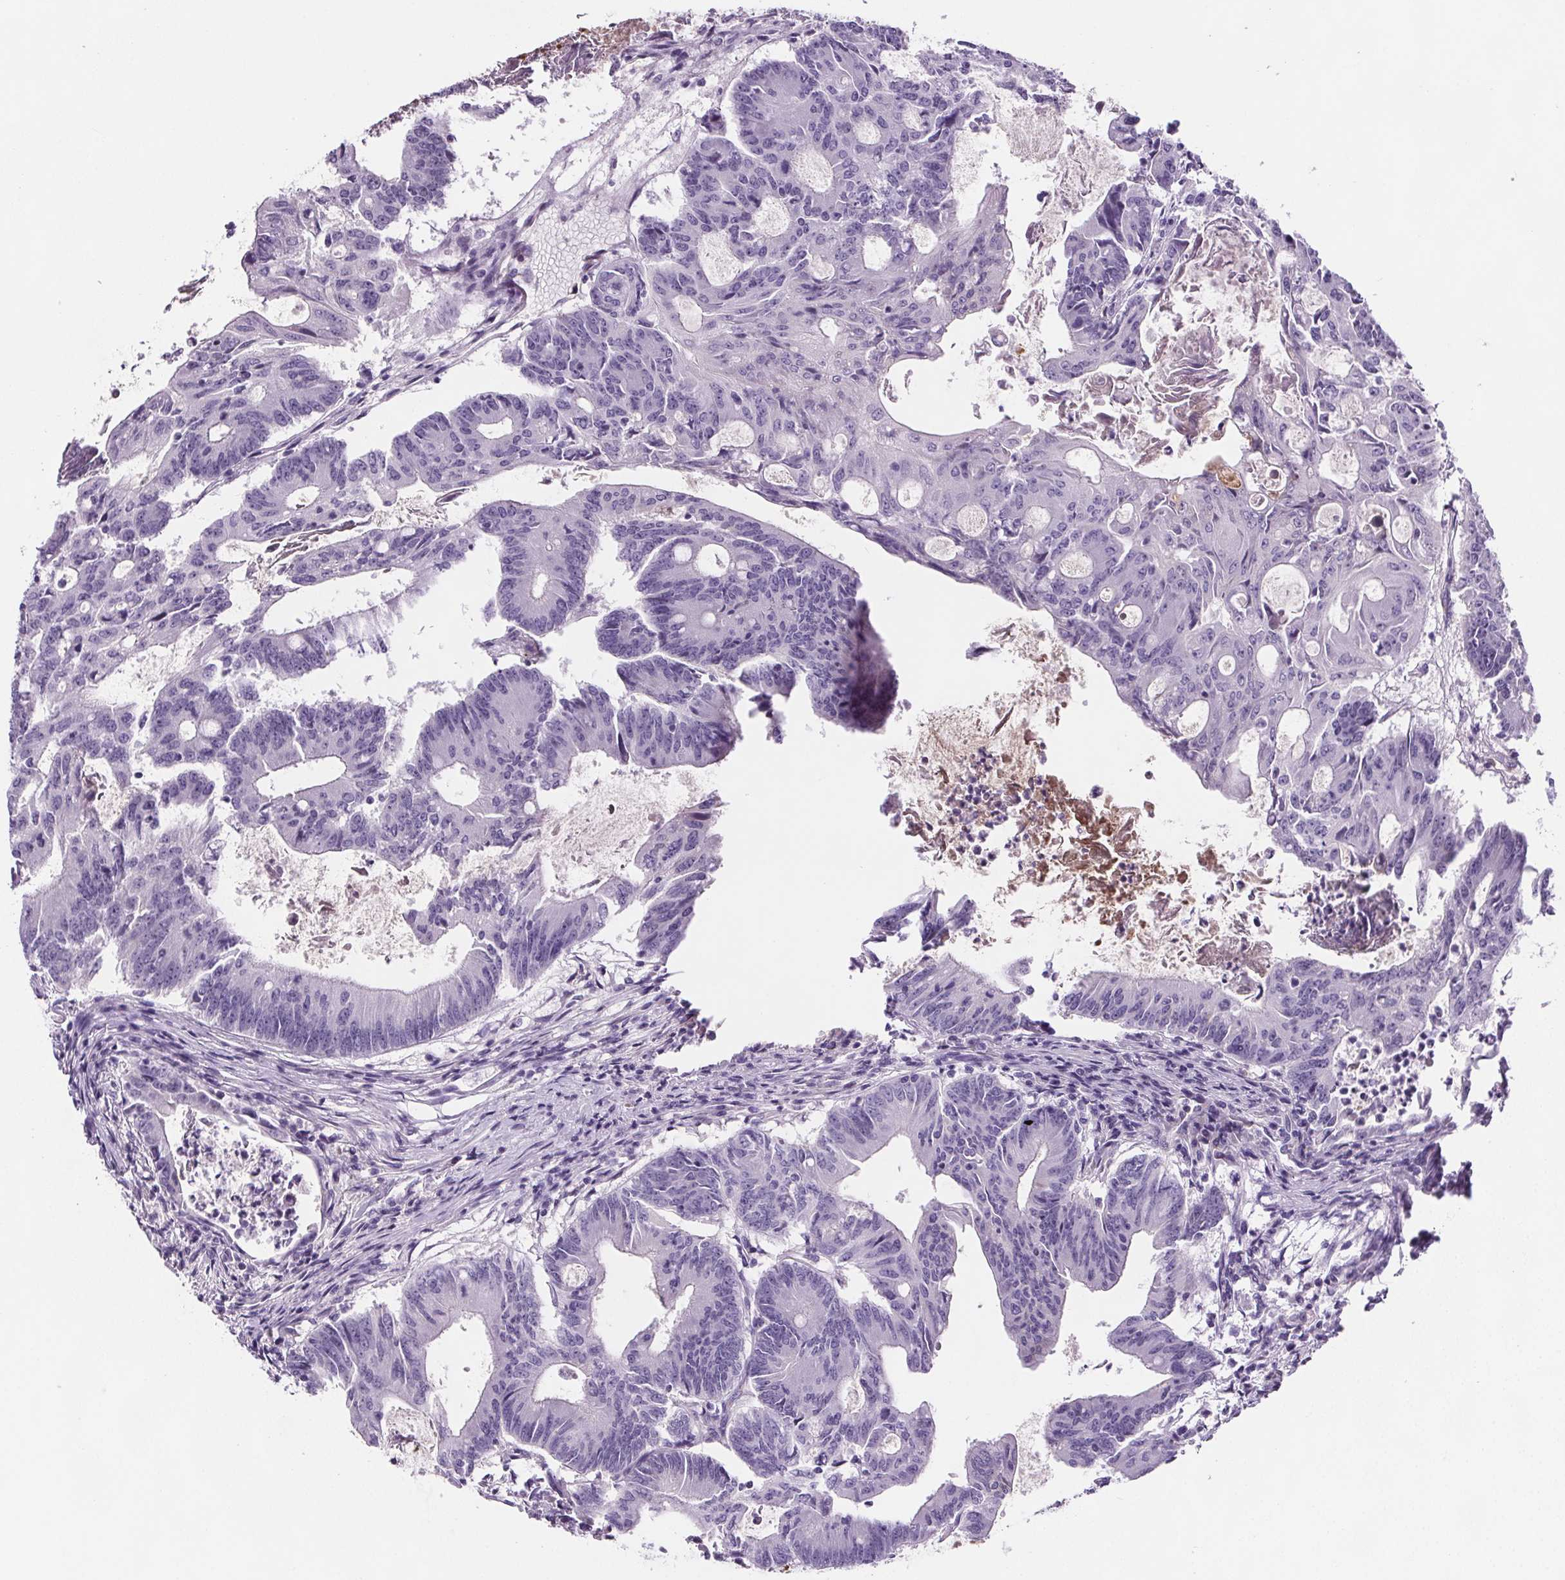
{"staining": {"intensity": "negative", "quantity": "none", "location": "none"}, "tissue": "colorectal cancer", "cell_type": "Tumor cells", "image_type": "cancer", "snomed": [{"axis": "morphology", "description": "Adenocarcinoma, NOS"}, {"axis": "topography", "description": "Colon"}], "caption": "The micrograph reveals no significant positivity in tumor cells of adenocarcinoma (colorectal).", "gene": "CD5L", "patient": {"sex": "female", "age": 70}}